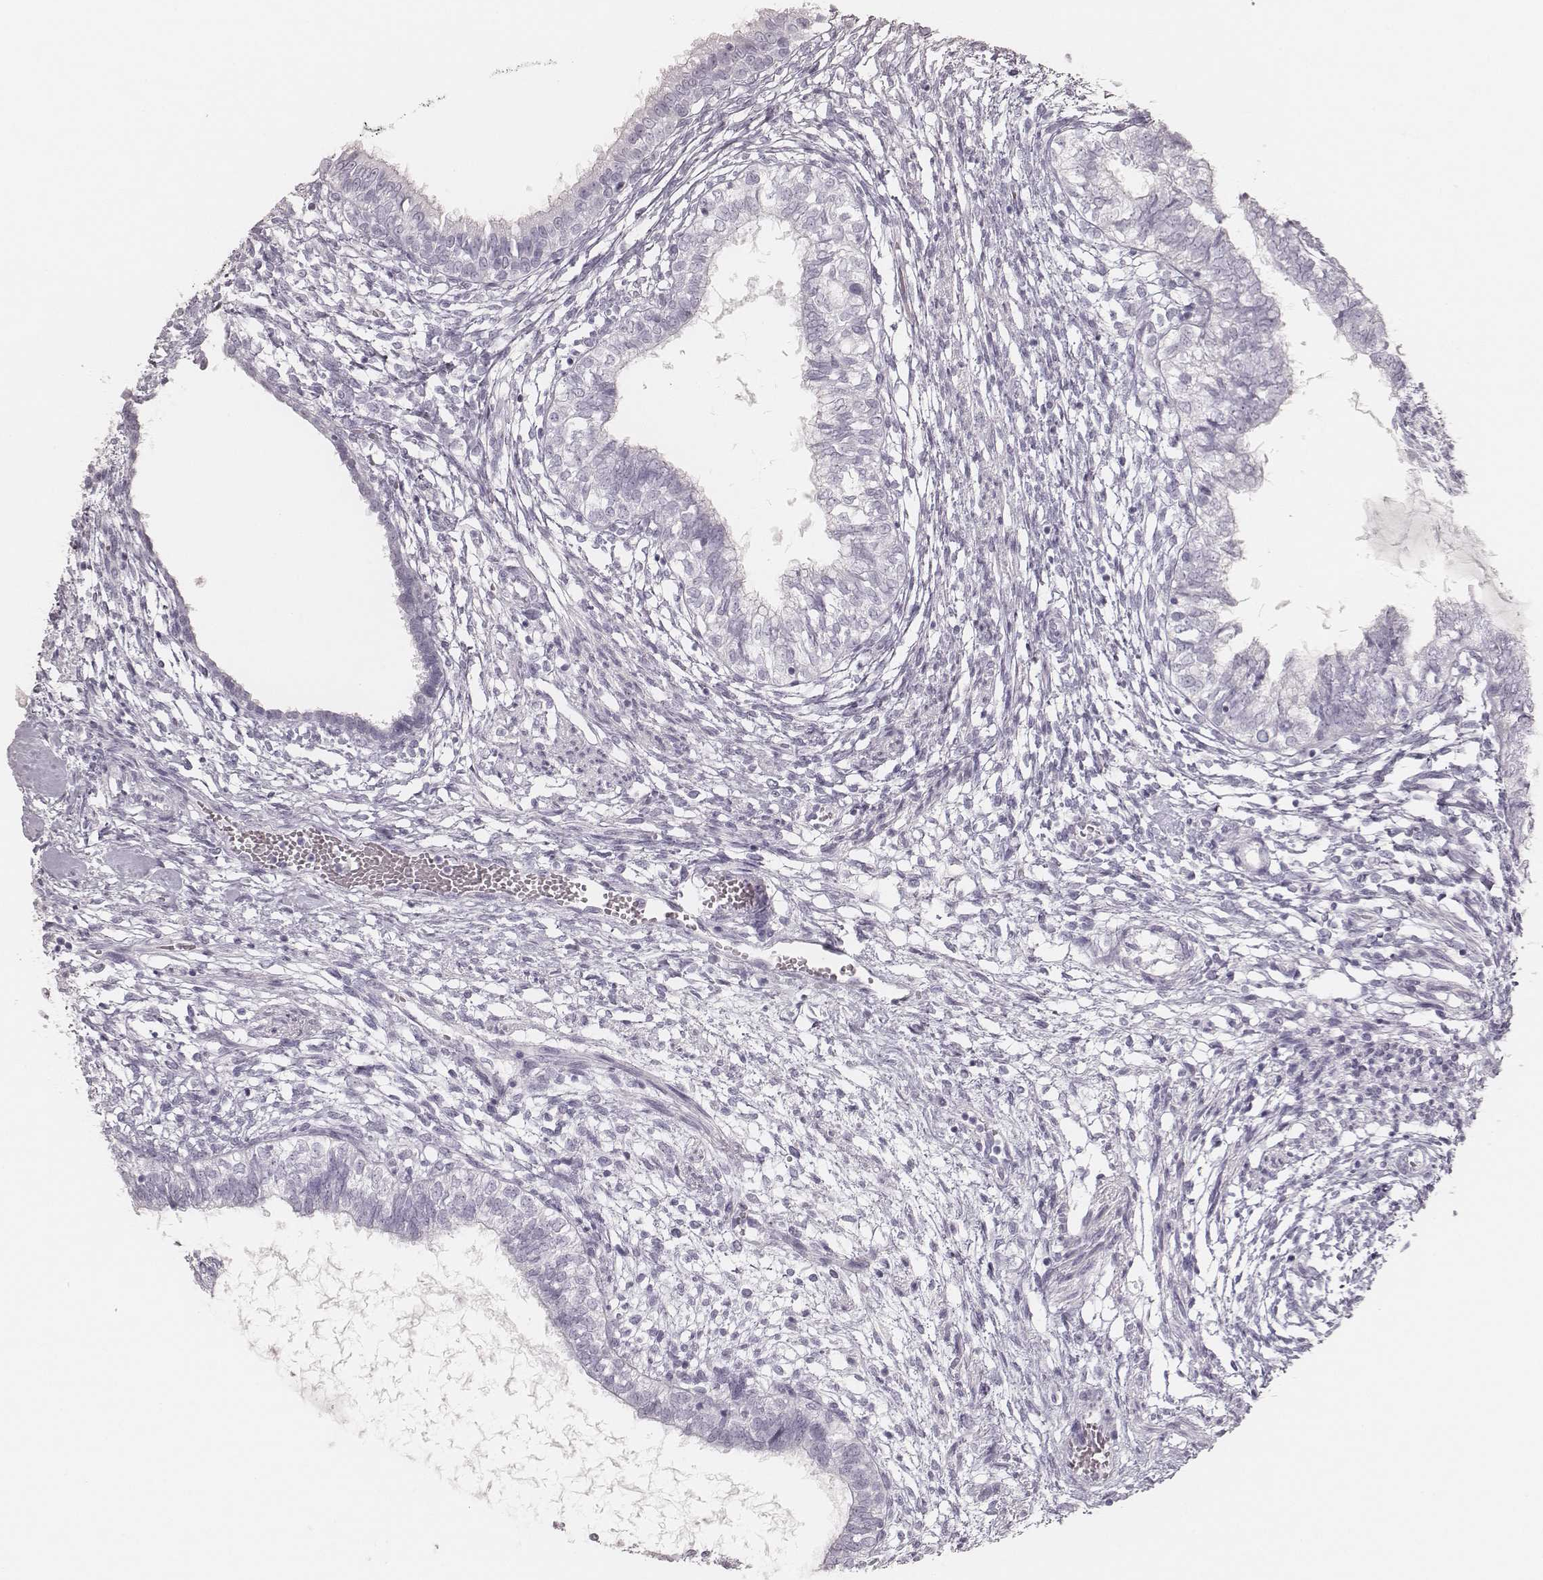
{"staining": {"intensity": "negative", "quantity": "none", "location": "none"}, "tissue": "testis cancer", "cell_type": "Tumor cells", "image_type": "cancer", "snomed": [{"axis": "morphology", "description": "Carcinoma, Embryonal, NOS"}, {"axis": "topography", "description": "Testis"}], "caption": "High magnification brightfield microscopy of testis cancer stained with DAB (brown) and counterstained with hematoxylin (blue): tumor cells show no significant positivity.", "gene": "KRT82", "patient": {"sex": "male", "age": 37}}